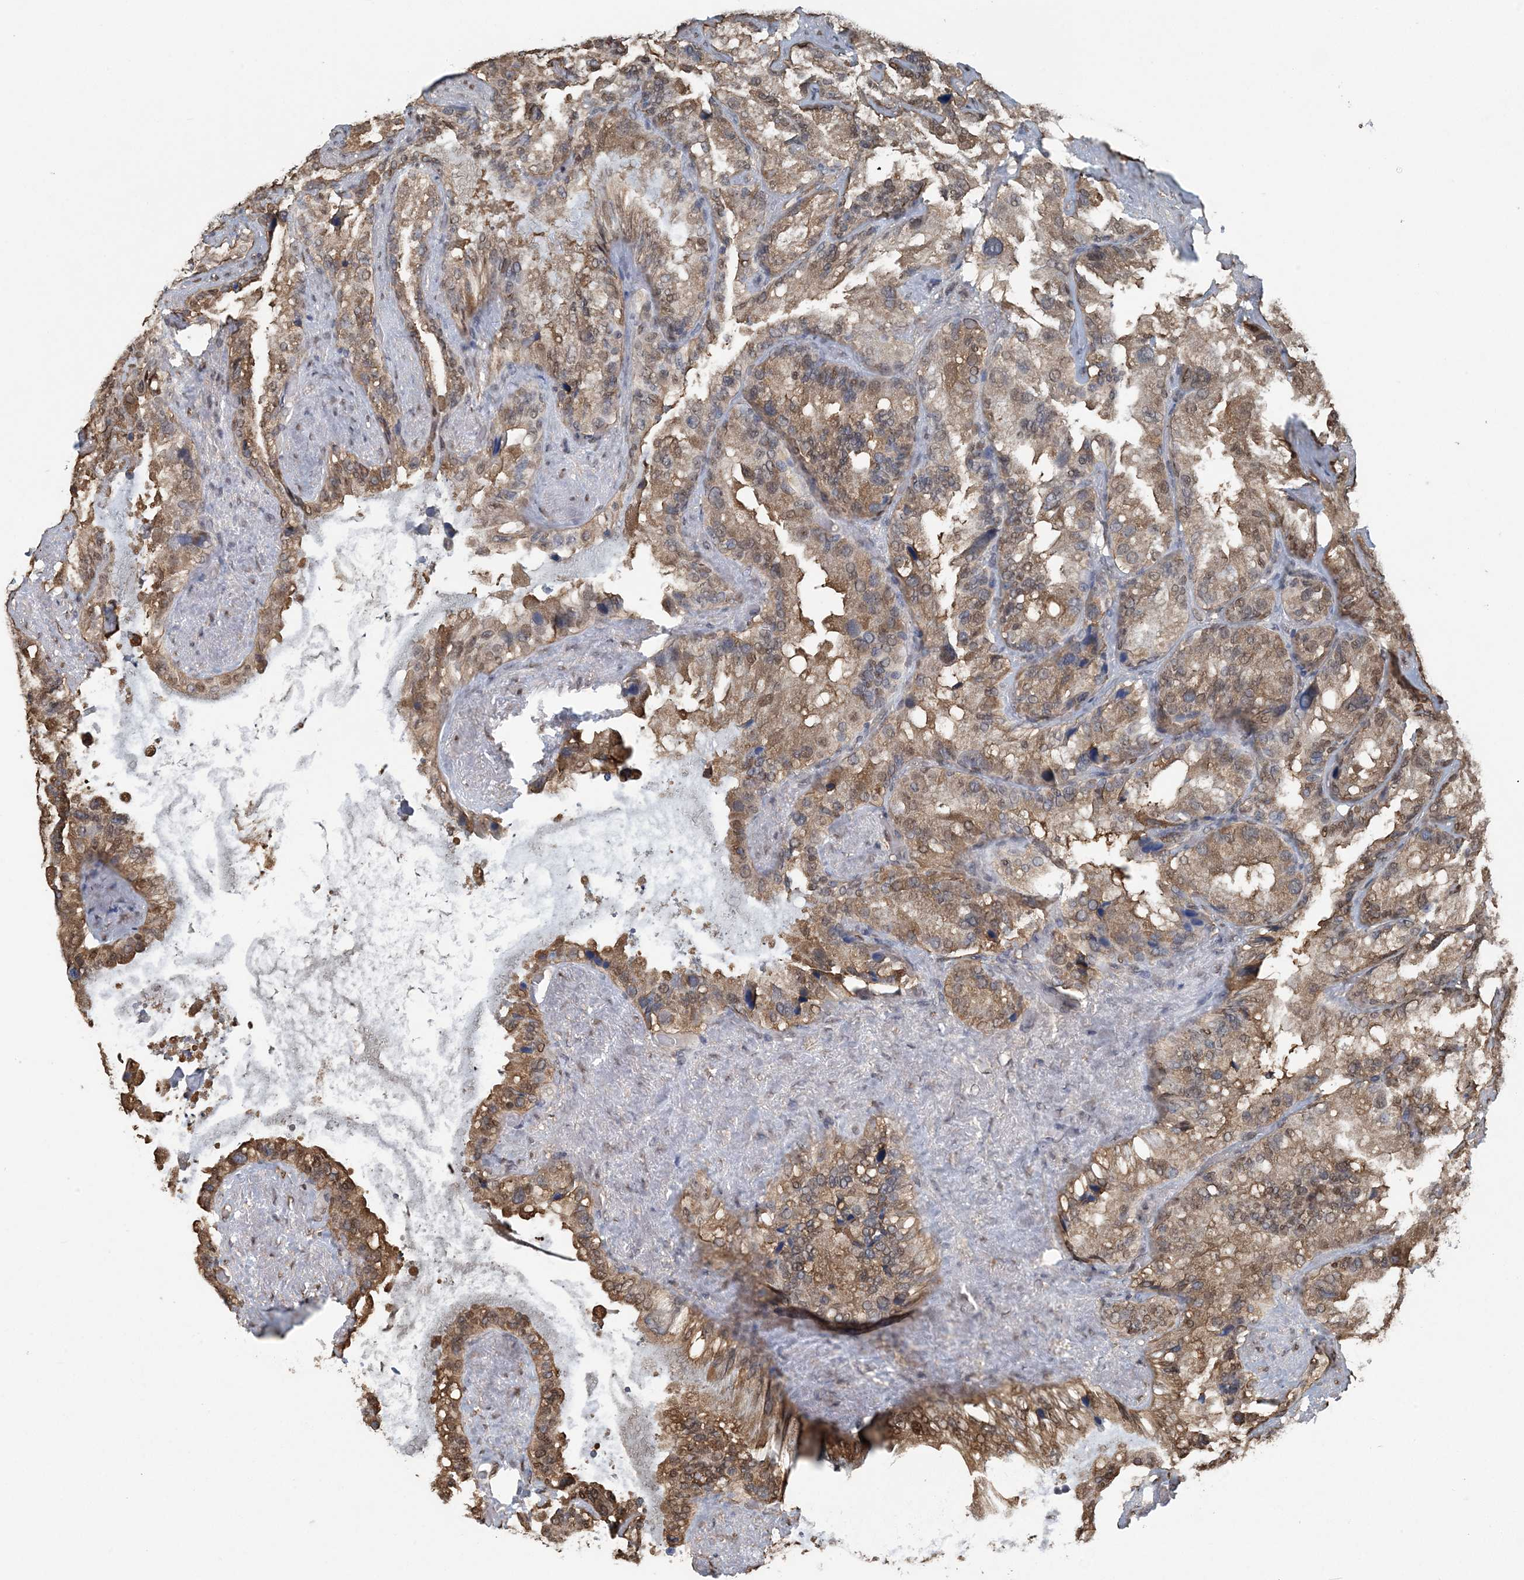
{"staining": {"intensity": "strong", "quantity": ">75%", "location": "cytoplasmic/membranous,nuclear"}, "tissue": "seminal vesicle", "cell_type": "Glandular cells", "image_type": "normal", "snomed": [{"axis": "morphology", "description": "Normal tissue, NOS"}, {"axis": "topography", "description": "Prostate"}, {"axis": "topography", "description": "Seminal veicle"}], "caption": "Seminal vesicle stained with DAB immunohistochemistry exhibits high levels of strong cytoplasmic/membranous,nuclear staining in about >75% of glandular cells.", "gene": "HIKESHI", "patient": {"sex": "male", "age": 68}}